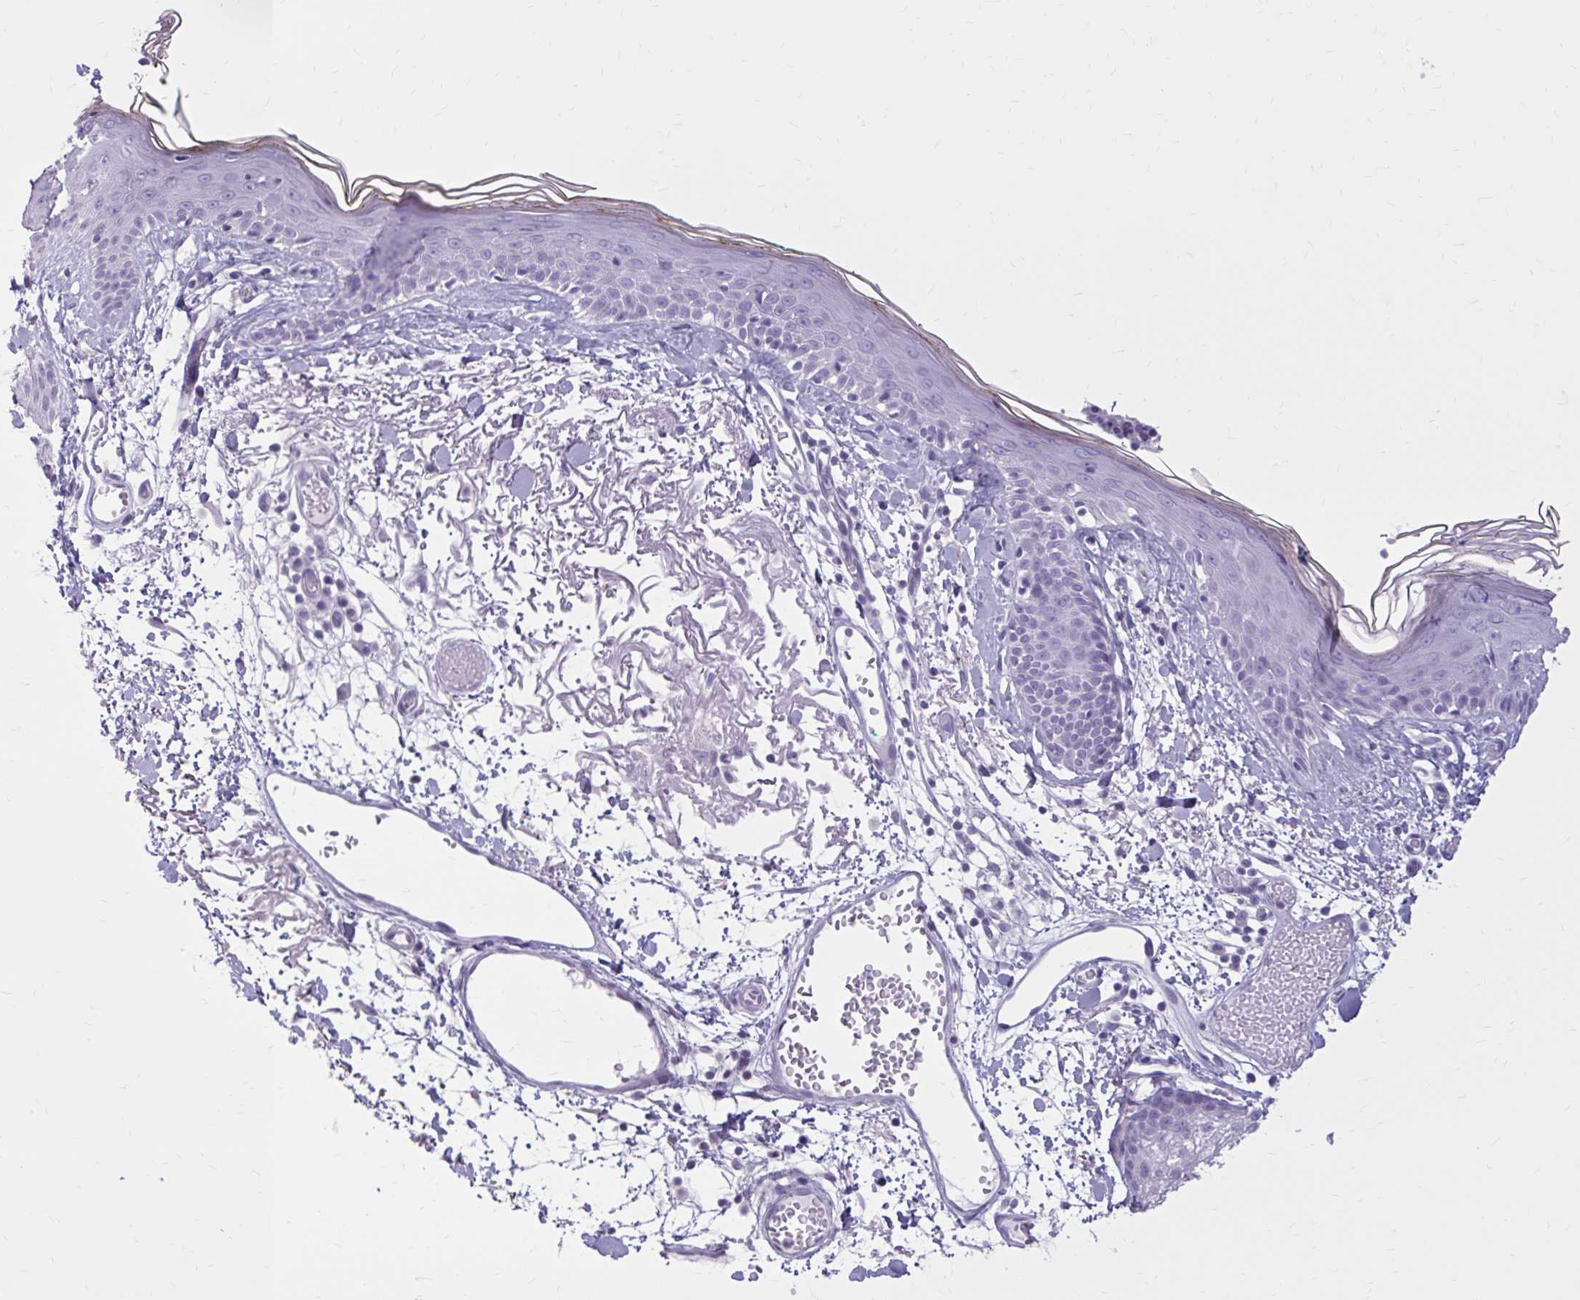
{"staining": {"intensity": "negative", "quantity": "none", "location": "none"}, "tissue": "skin", "cell_type": "Fibroblasts", "image_type": "normal", "snomed": [{"axis": "morphology", "description": "Normal tissue, NOS"}, {"axis": "topography", "description": "Skin"}], "caption": "IHC image of benign skin stained for a protein (brown), which displays no staining in fibroblasts. The staining was performed using DAB to visualize the protein expression in brown, while the nuclei were stained in blue with hematoxylin (Magnification: 20x).", "gene": "OR4B1", "patient": {"sex": "male", "age": 79}}